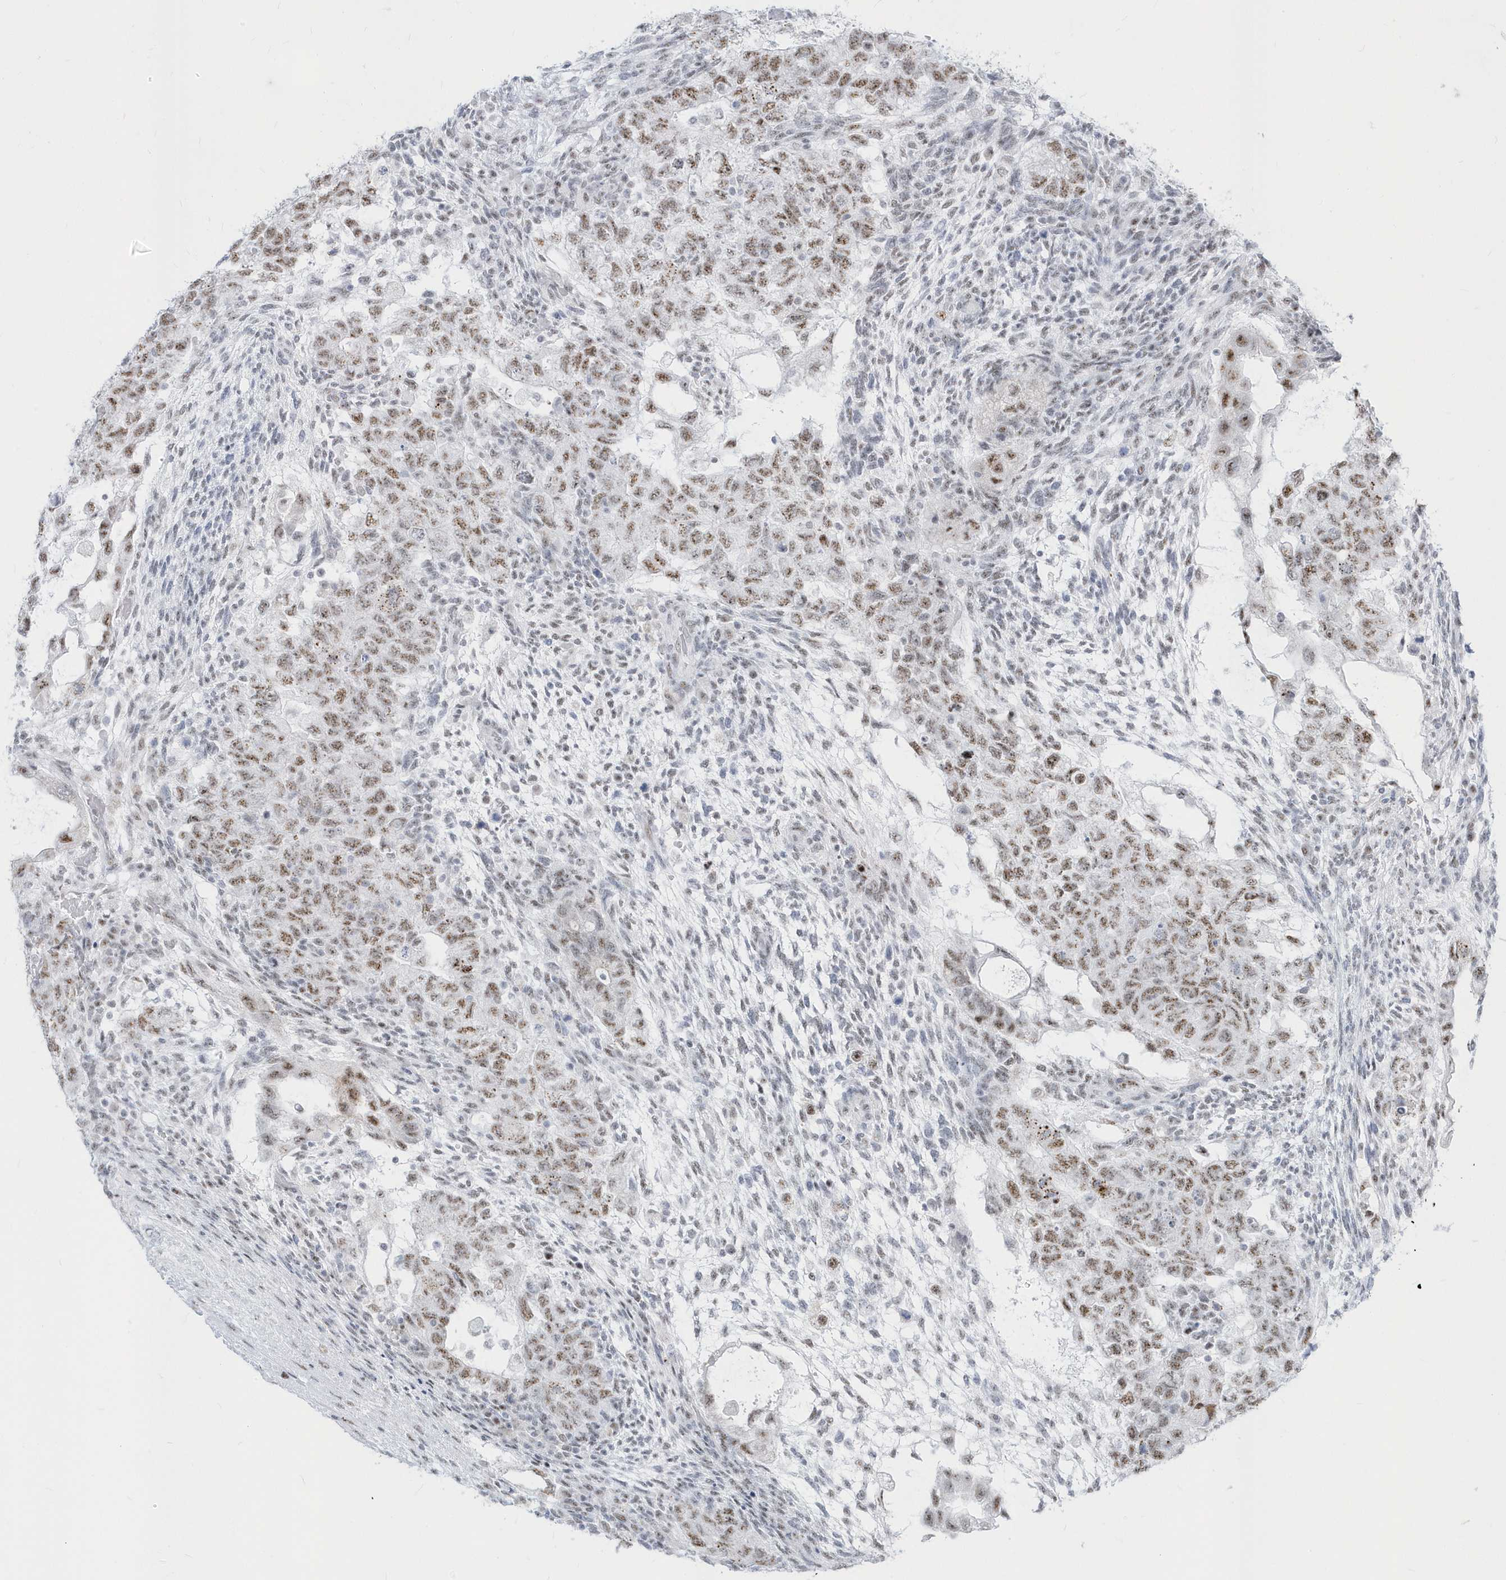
{"staining": {"intensity": "moderate", "quantity": ">75%", "location": "nuclear"}, "tissue": "testis cancer", "cell_type": "Tumor cells", "image_type": "cancer", "snomed": [{"axis": "morphology", "description": "Normal tissue, NOS"}, {"axis": "morphology", "description": "Carcinoma, Embryonal, NOS"}, {"axis": "topography", "description": "Testis"}], "caption": "Immunohistochemistry (IHC) (DAB) staining of human embryonal carcinoma (testis) demonstrates moderate nuclear protein positivity in about >75% of tumor cells.", "gene": "PLEKHN1", "patient": {"sex": "male", "age": 36}}